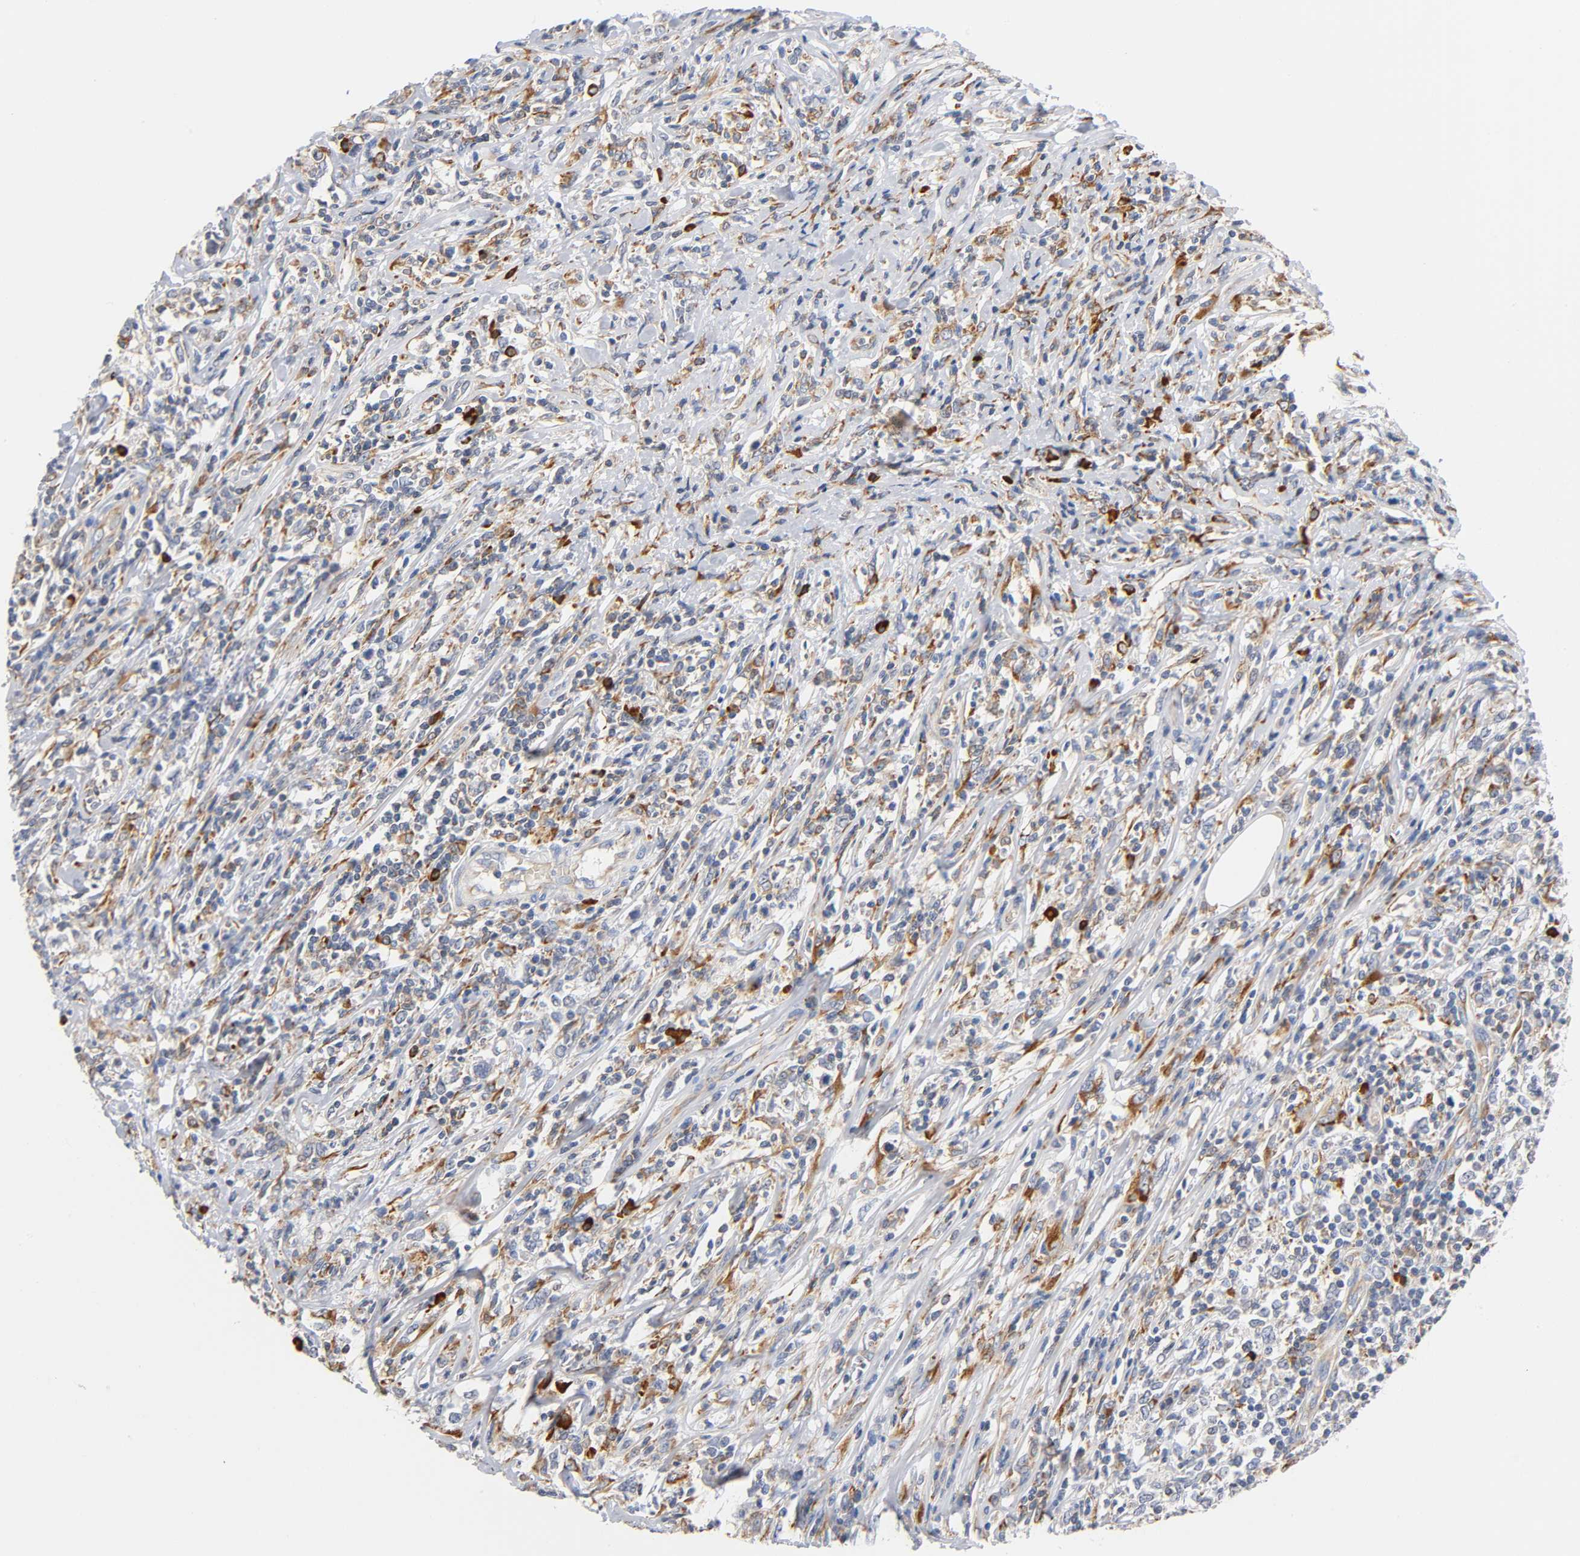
{"staining": {"intensity": "moderate", "quantity": "<25%", "location": "cytoplasmic/membranous"}, "tissue": "lymphoma", "cell_type": "Tumor cells", "image_type": "cancer", "snomed": [{"axis": "morphology", "description": "Malignant lymphoma, non-Hodgkin's type, High grade"}, {"axis": "topography", "description": "Lymph node"}], "caption": "About <25% of tumor cells in human malignant lymphoma, non-Hodgkin's type (high-grade) show moderate cytoplasmic/membranous protein positivity as visualized by brown immunohistochemical staining.", "gene": "UCKL1", "patient": {"sex": "female", "age": 84}}